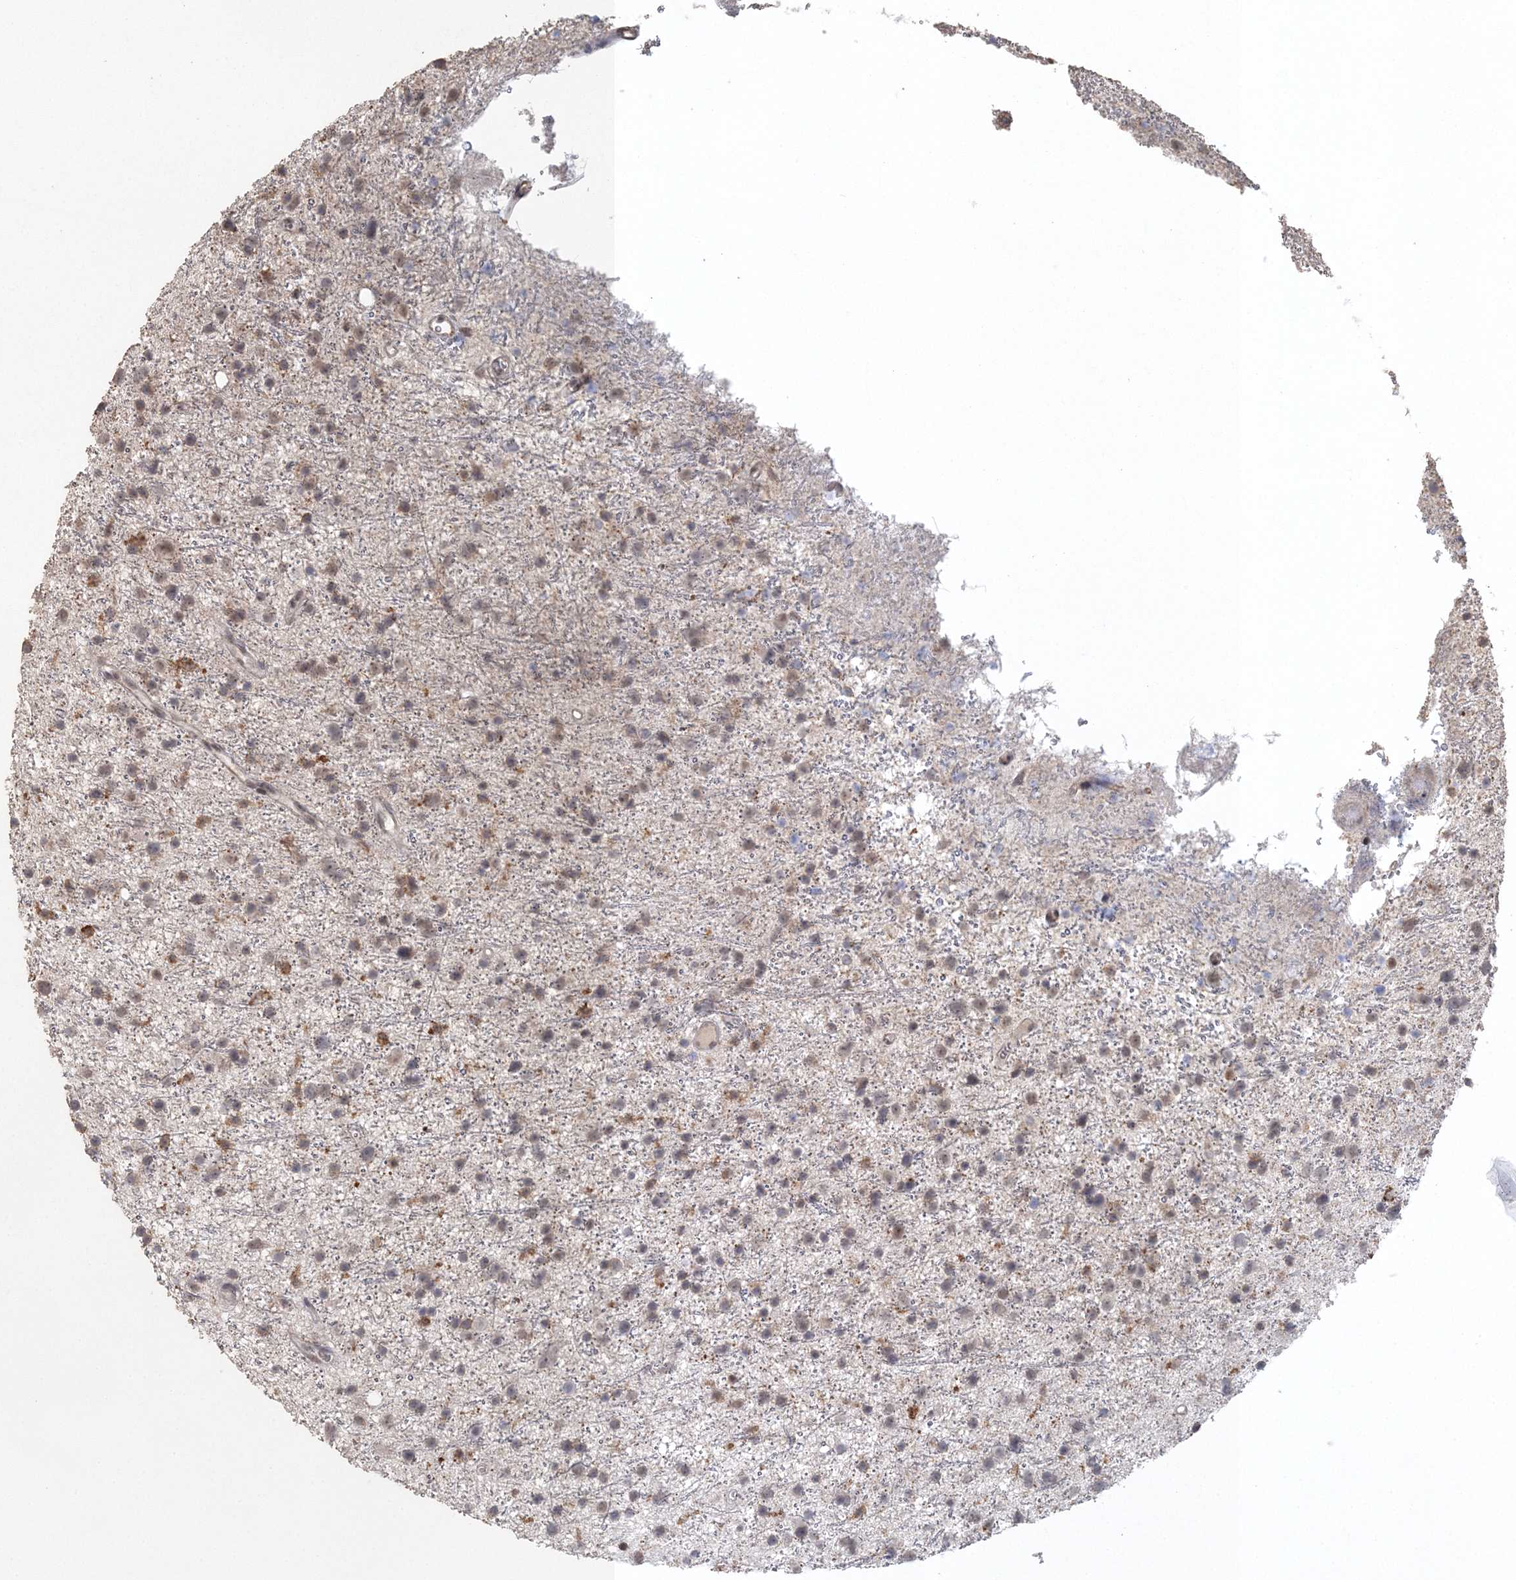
{"staining": {"intensity": "moderate", "quantity": "<25%", "location": "cytoplasmic/membranous"}, "tissue": "glioma", "cell_type": "Tumor cells", "image_type": "cancer", "snomed": [{"axis": "morphology", "description": "Glioma, malignant, Low grade"}, {"axis": "topography", "description": "Cerebral cortex"}], "caption": "A low amount of moderate cytoplasmic/membranous positivity is seen in about <25% of tumor cells in glioma tissue.", "gene": "UIMC1", "patient": {"sex": "female", "age": 39}}